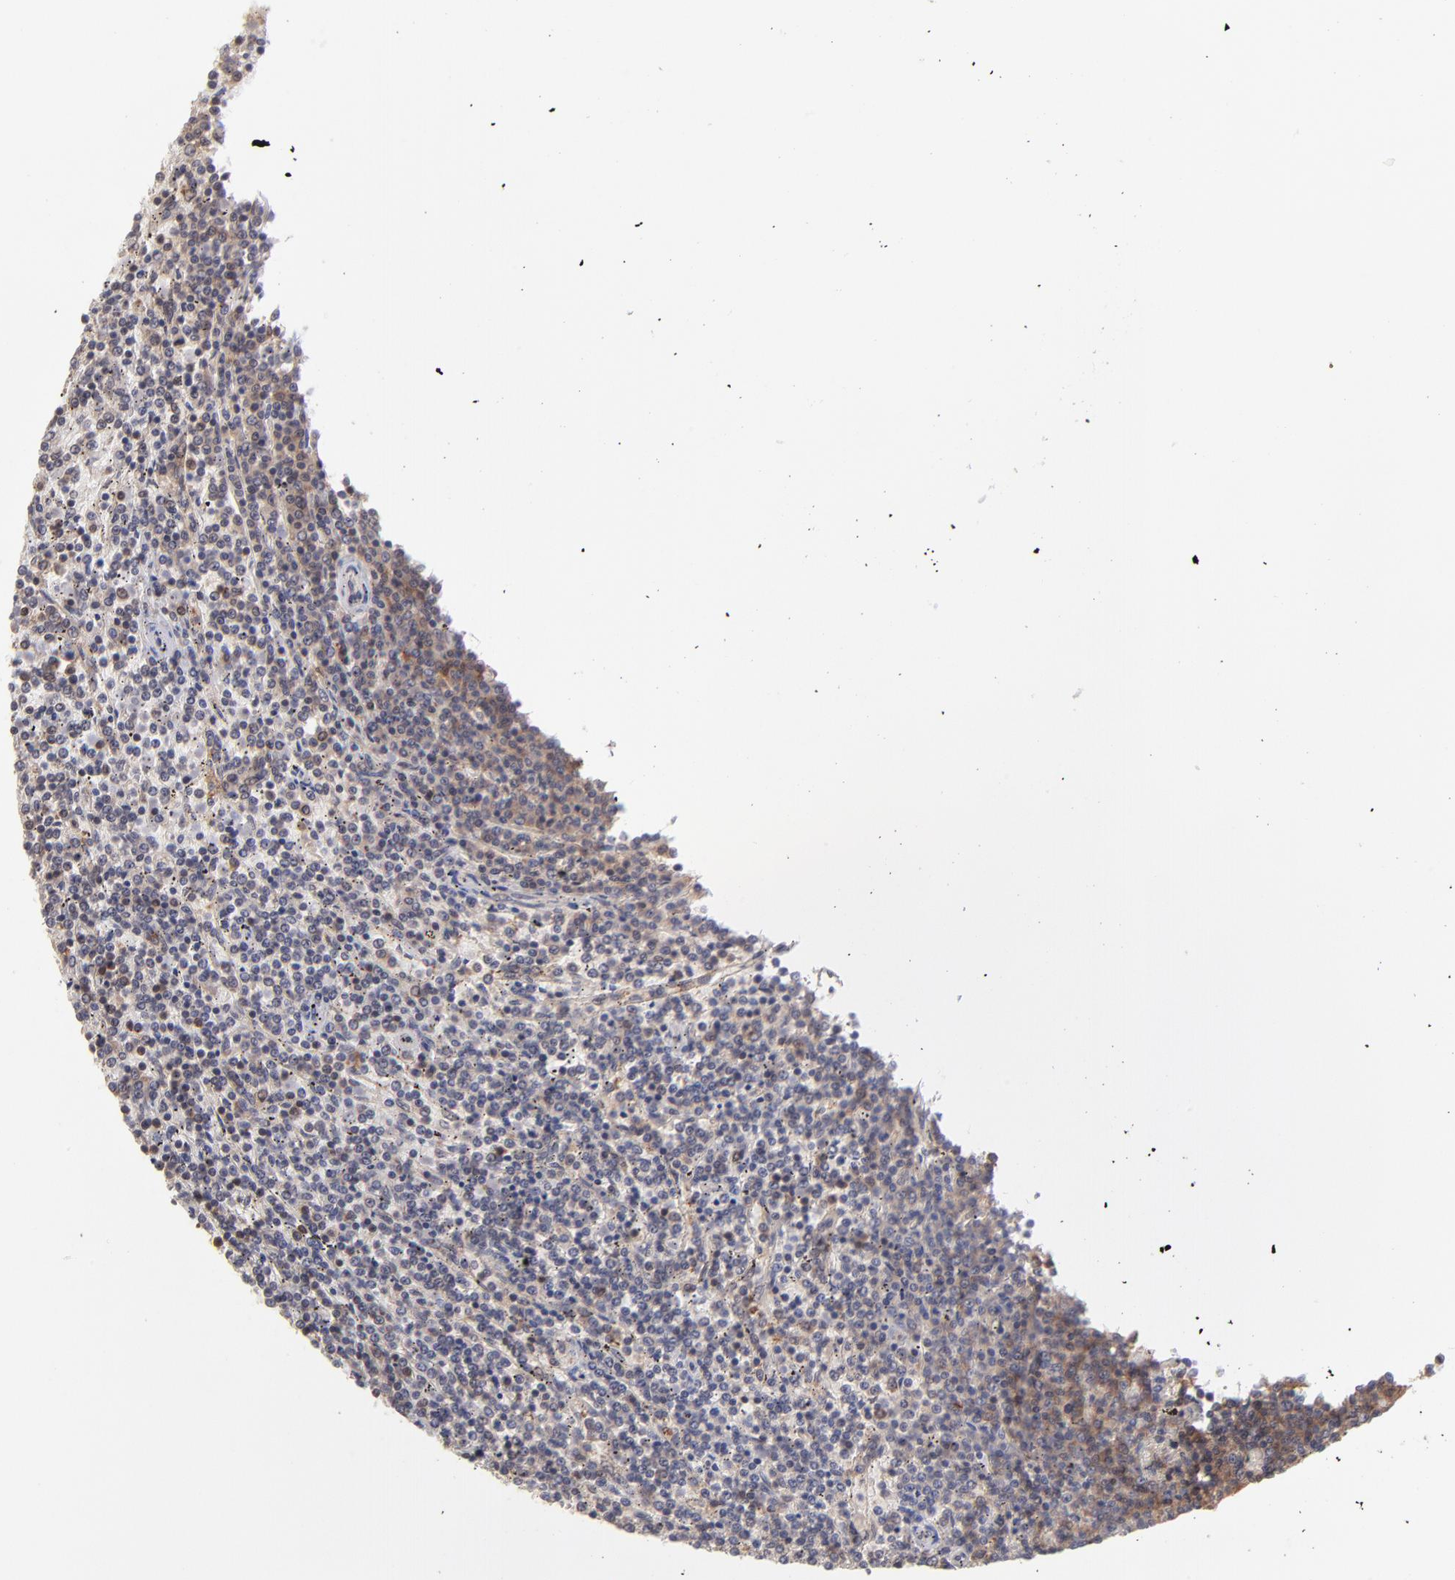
{"staining": {"intensity": "negative", "quantity": "none", "location": "none"}, "tissue": "lymphoma", "cell_type": "Tumor cells", "image_type": "cancer", "snomed": [{"axis": "morphology", "description": "Malignant lymphoma, non-Hodgkin's type, Low grade"}, {"axis": "topography", "description": "Spleen"}], "caption": "Lymphoma stained for a protein using immunohistochemistry displays no positivity tumor cells.", "gene": "MAPRE1", "patient": {"sex": "female", "age": 50}}